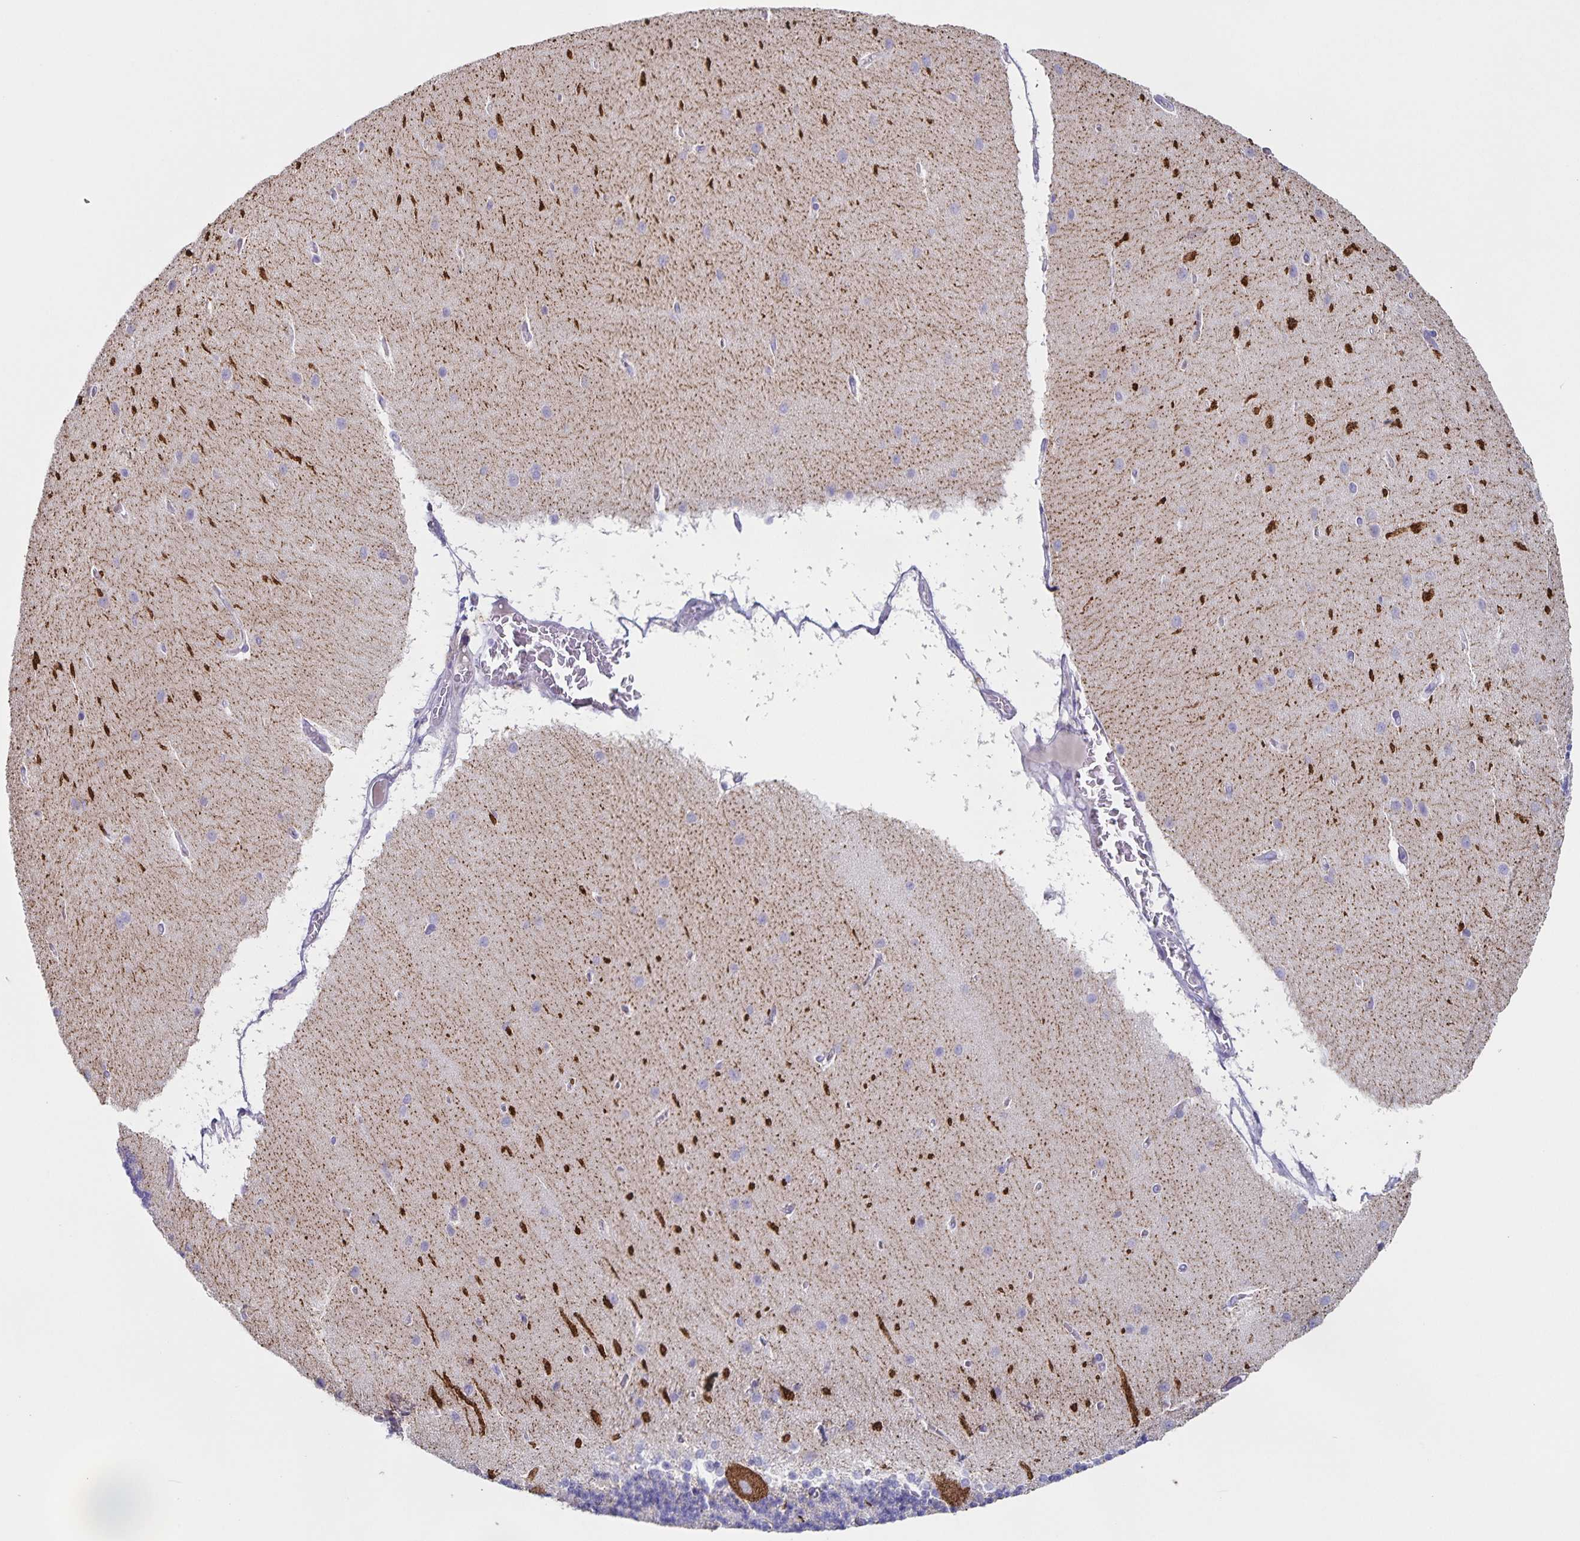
{"staining": {"intensity": "negative", "quantity": "none", "location": "none"}, "tissue": "cerebellum", "cell_type": "Cells in granular layer", "image_type": "normal", "snomed": [{"axis": "morphology", "description": "Normal tissue, NOS"}, {"axis": "topography", "description": "Cerebellum"}], "caption": "Immunohistochemistry (IHC) micrograph of unremarkable cerebellum: human cerebellum stained with DAB shows no significant protein positivity in cells in granular layer.", "gene": "CENPH", "patient": {"sex": "female", "age": 54}}